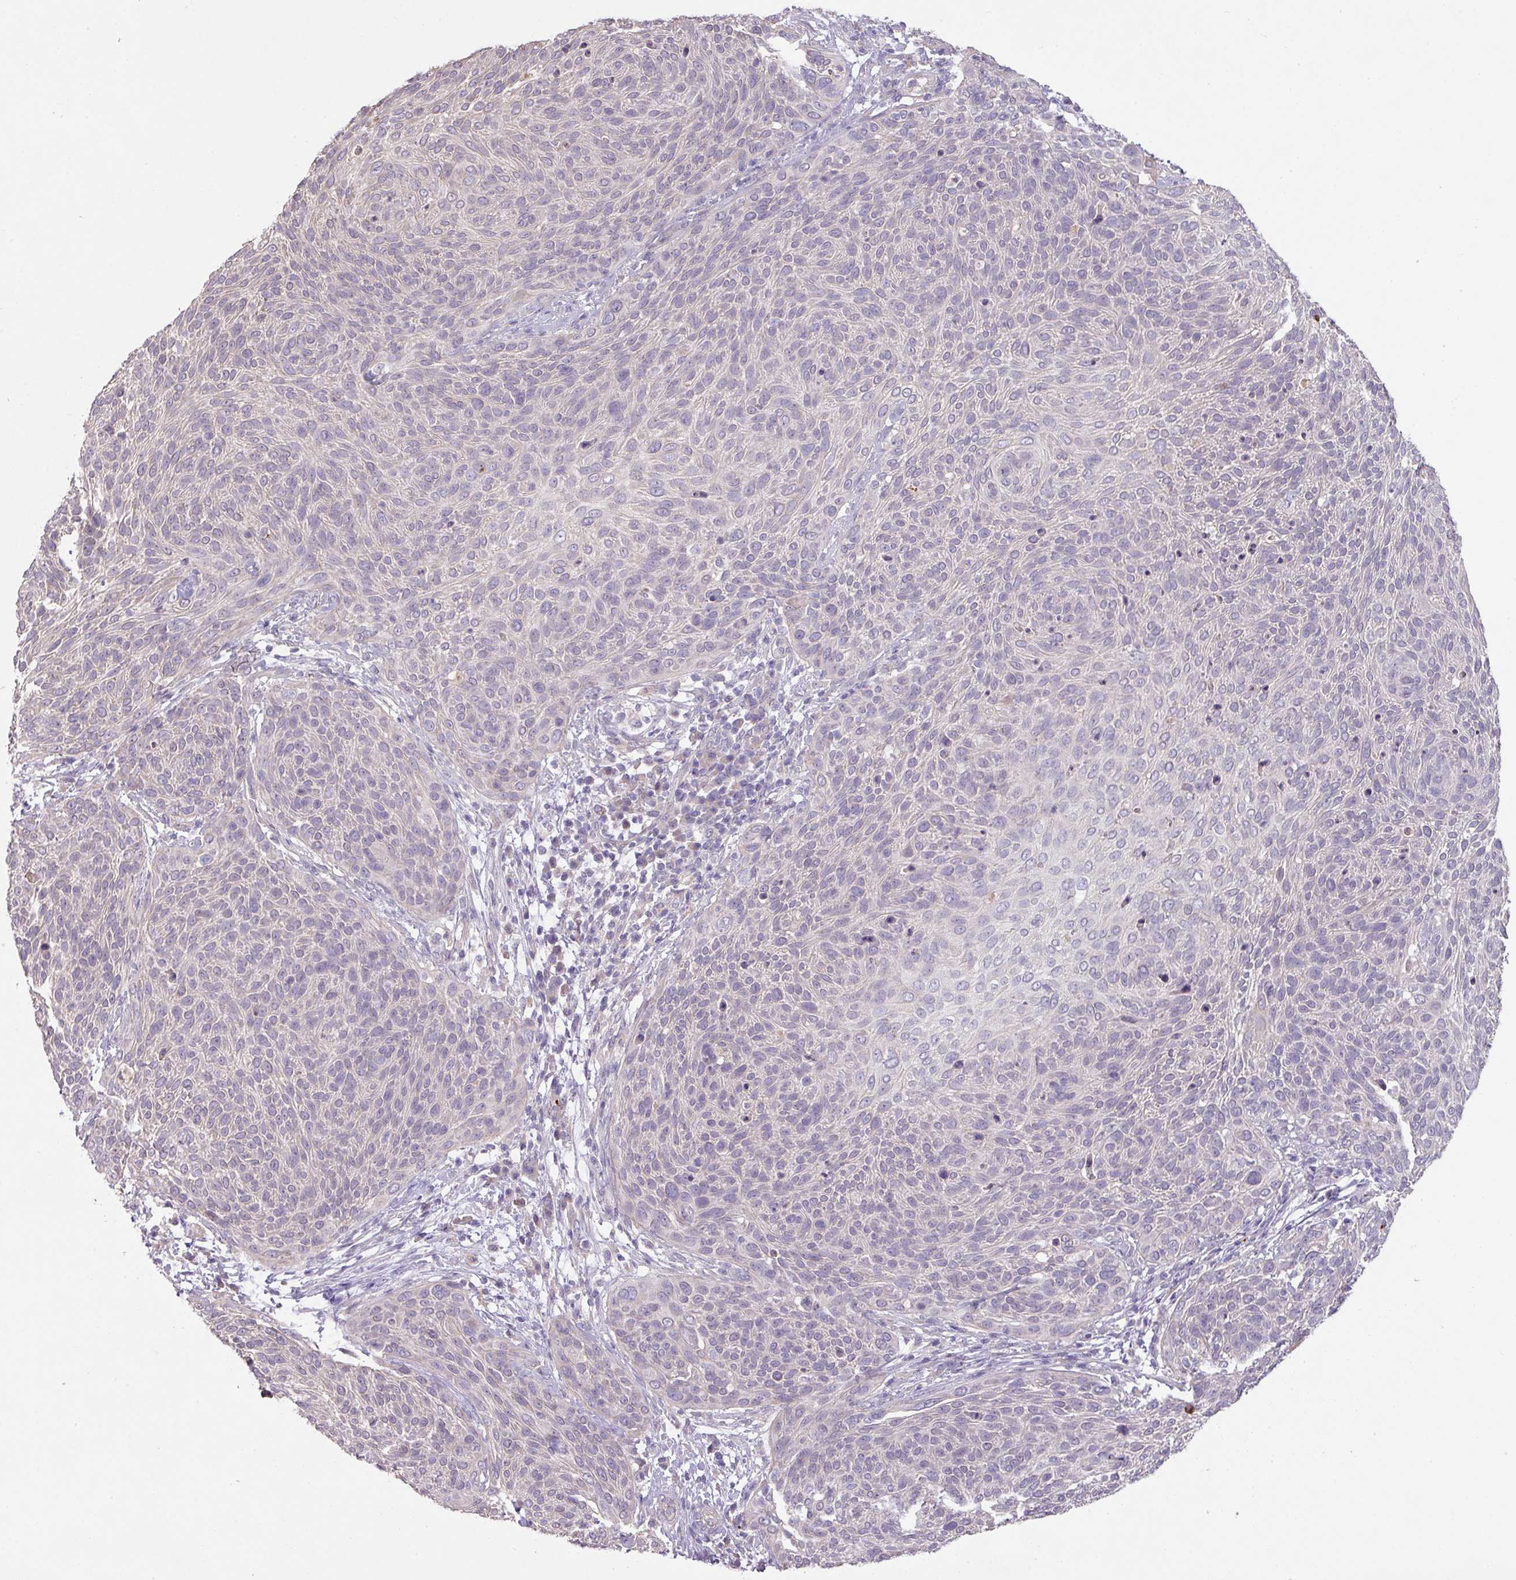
{"staining": {"intensity": "negative", "quantity": "none", "location": "none"}, "tissue": "cervical cancer", "cell_type": "Tumor cells", "image_type": "cancer", "snomed": [{"axis": "morphology", "description": "Squamous cell carcinoma, NOS"}, {"axis": "topography", "description": "Cervix"}], "caption": "Protein analysis of cervical cancer (squamous cell carcinoma) shows no significant positivity in tumor cells. Nuclei are stained in blue.", "gene": "PRADC1", "patient": {"sex": "female", "age": 31}}